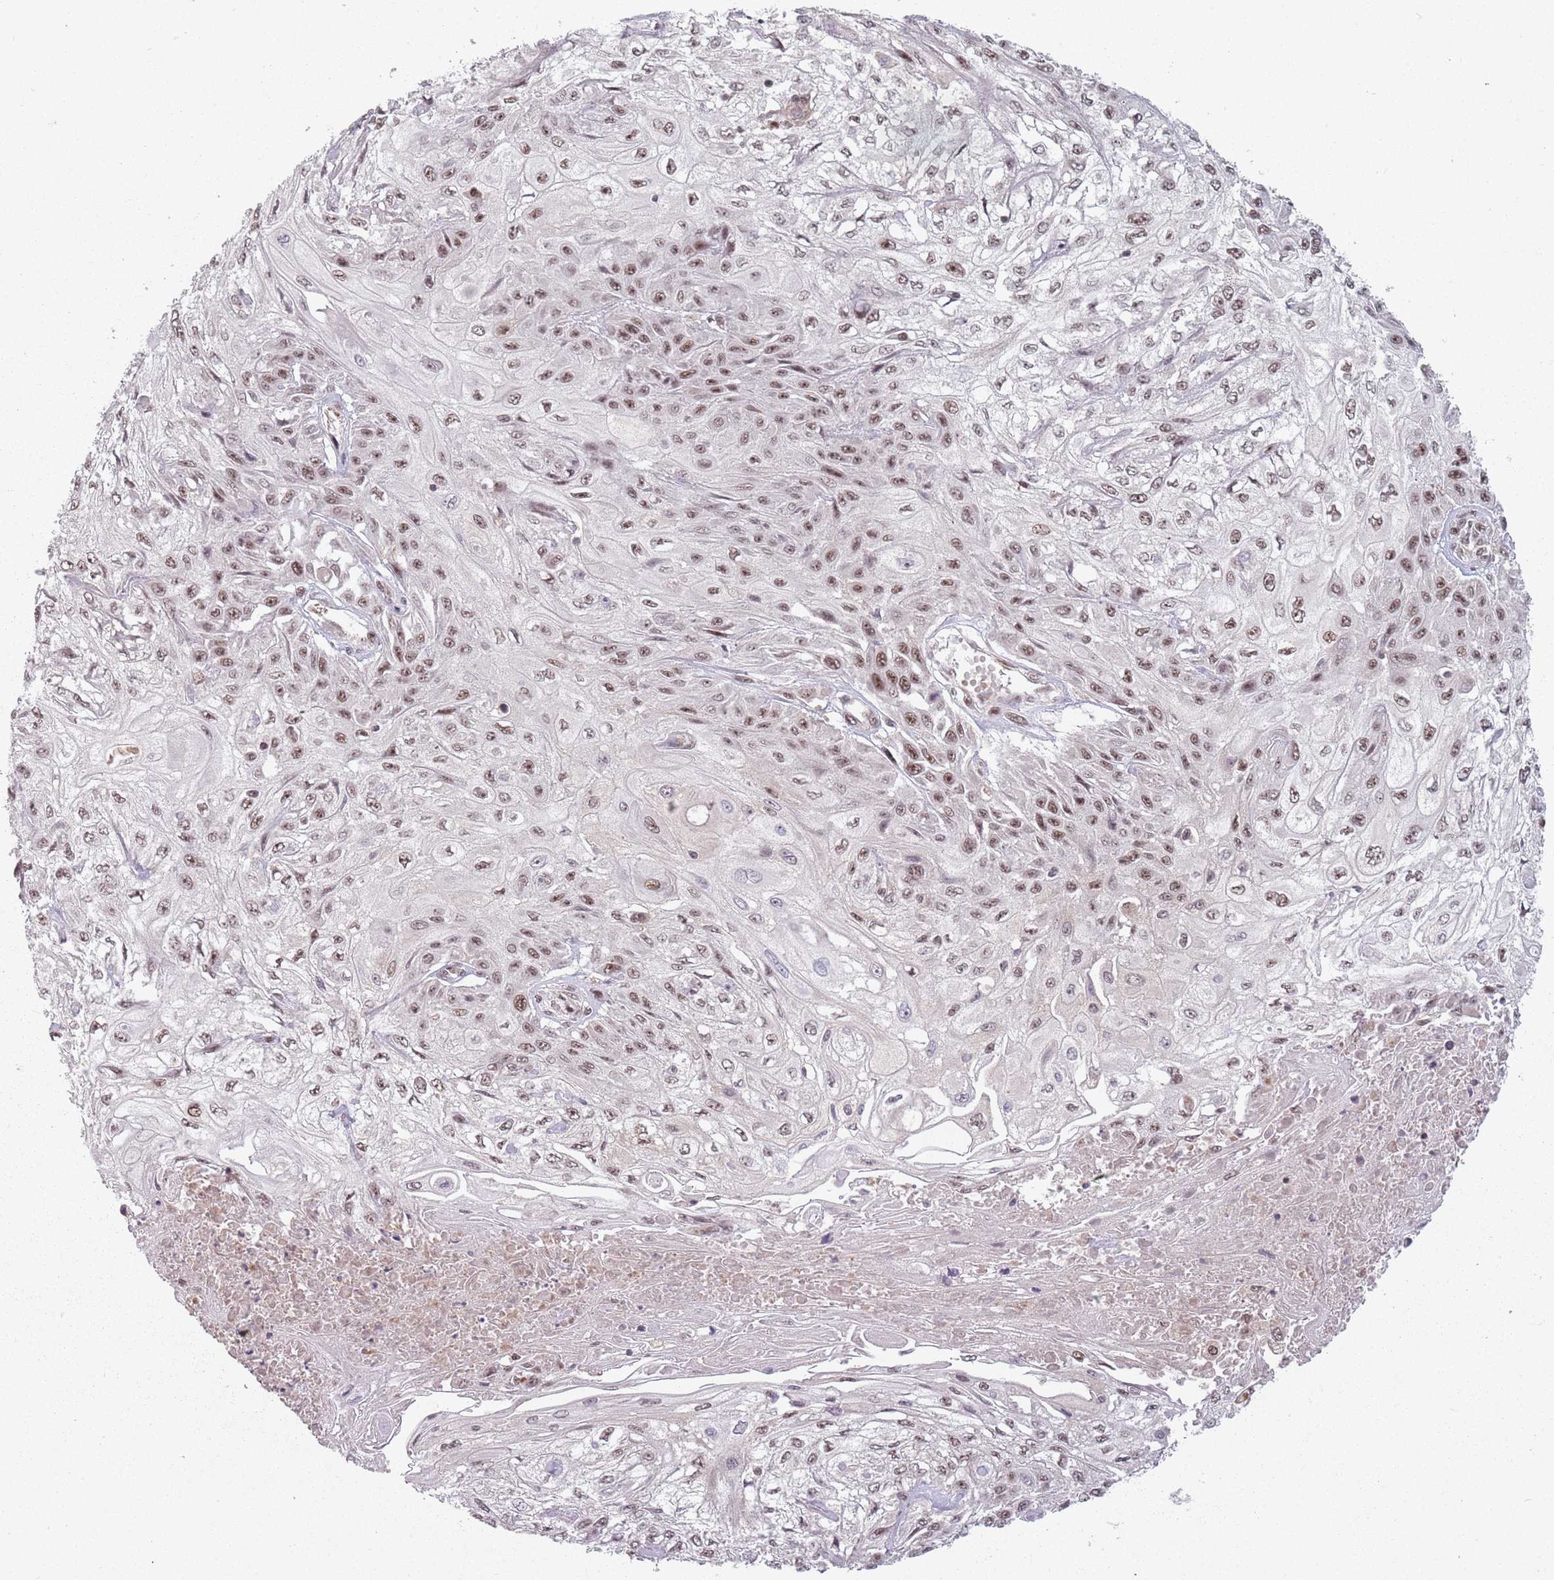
{"staining": {"intensity": "moderate", "quantity": ">75%", "location": "nuclear"}, "tissue": "skin cancer", "cell_type": "Tumor cells", "image_type": "cancer", "snomed": [{"axis": "morphology", "description": "Squamous cell carcinoma, NOS"}, {"axis": "morphology", "description": "Squamous cell carcinoma, metastatic, NOS"}, {"axis": "topography", "description": "Skin"}, {"axis": "topography", "description": "Lymph node"}], "caption": "An immunohistochemistry image of neoplastic tissue is shown. Protein staining in brown highlights moderate nuclear positivity in skin cancer within tumor cells.", "gene": "NCBP1", "patient": {"sex": "male", "age": 75}}